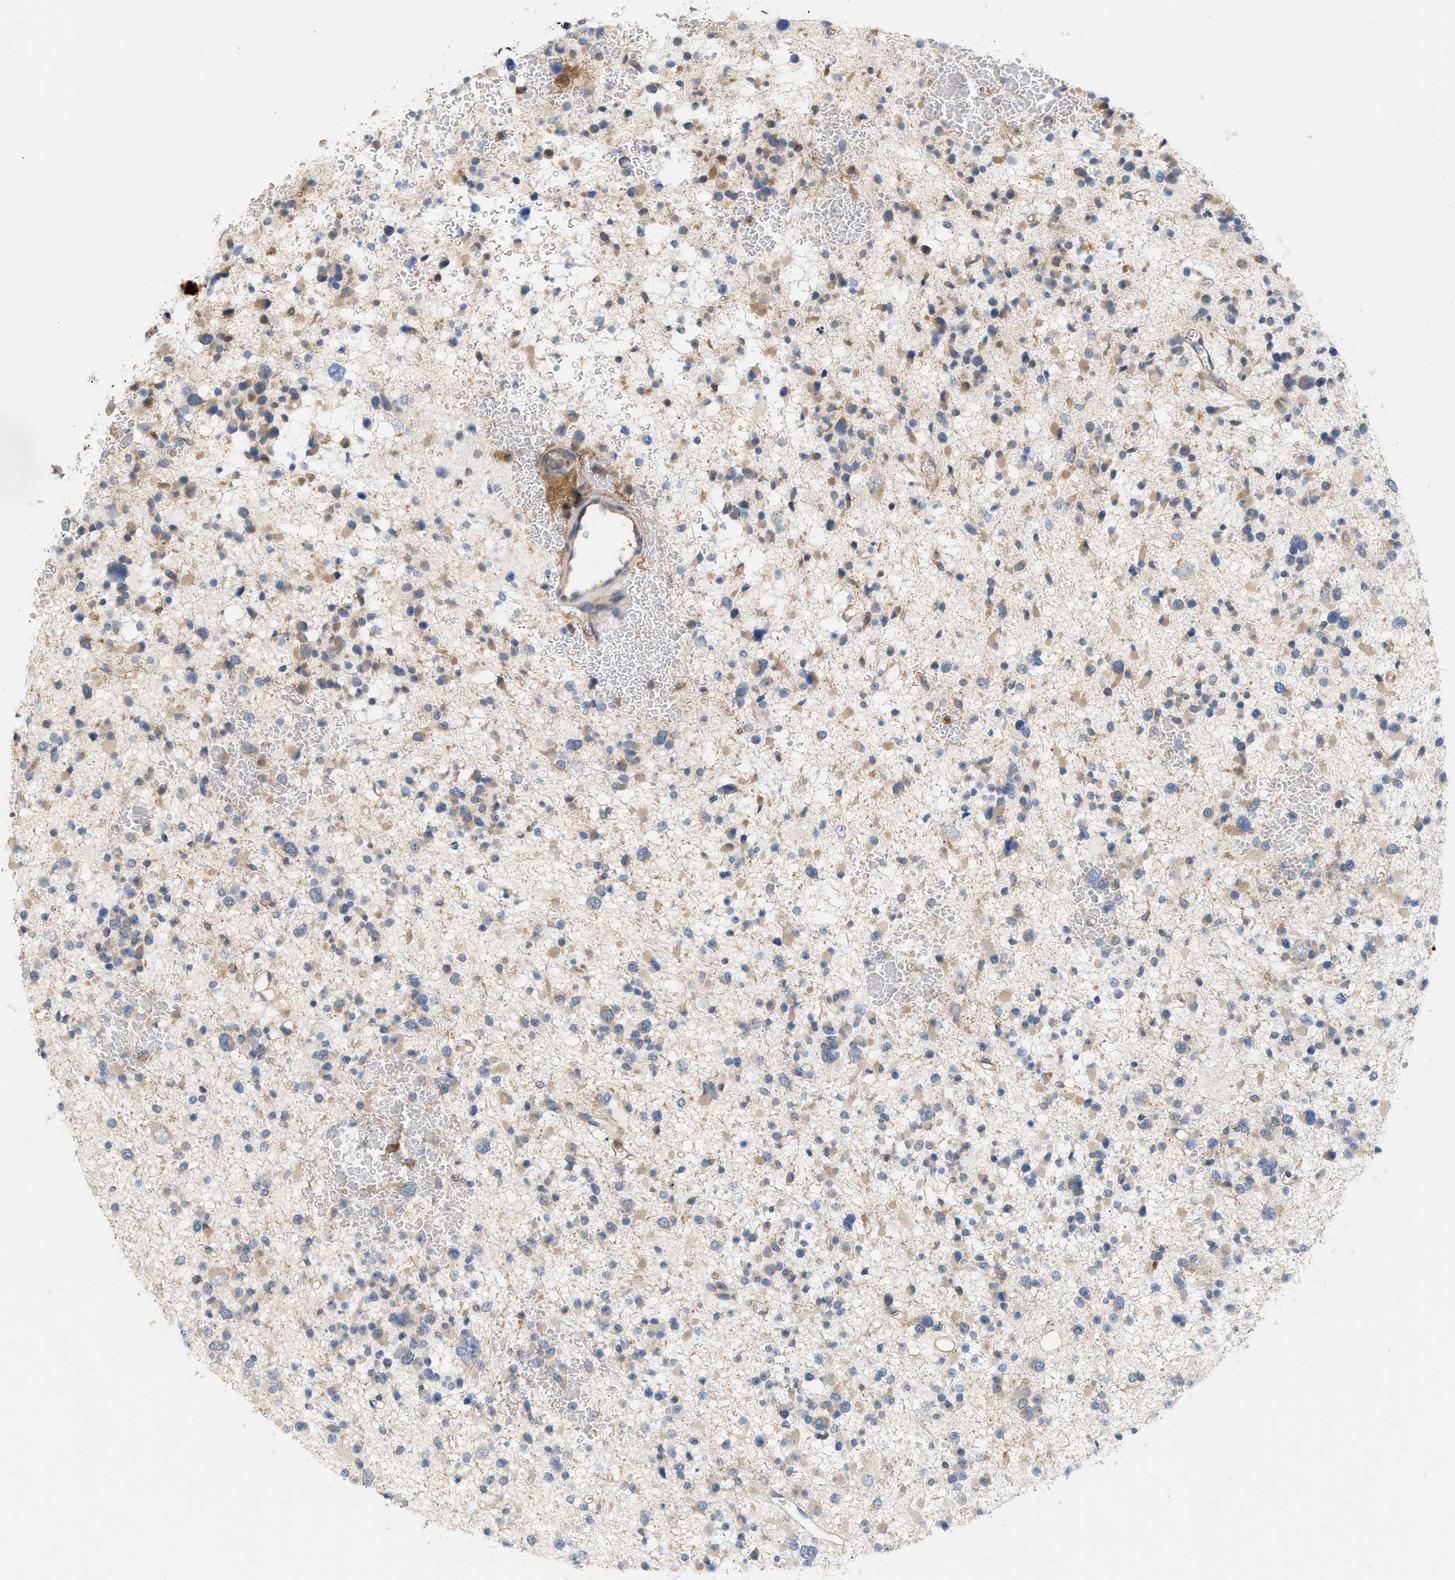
{"staining": {"intensity": "weak", "quantity": "25%-75%", "location": "cytoplasmic/membranous"}, "tissue": "glioma", "cell_type": "Tumor cells", "image_type": "cancer", "snomed": [{"axis": "morphology", "description": "Glioma, malignant, Low grade"}, {"axis": "topography", "description": "Brain"}], "caption": "Protein expression analysis of human glioma reveals weak cytoplasmic/membranous positivity in about 25%-75% of tumor cells.", "gene": "DBNL", "patient": {"sex": "female", "age": 22}}